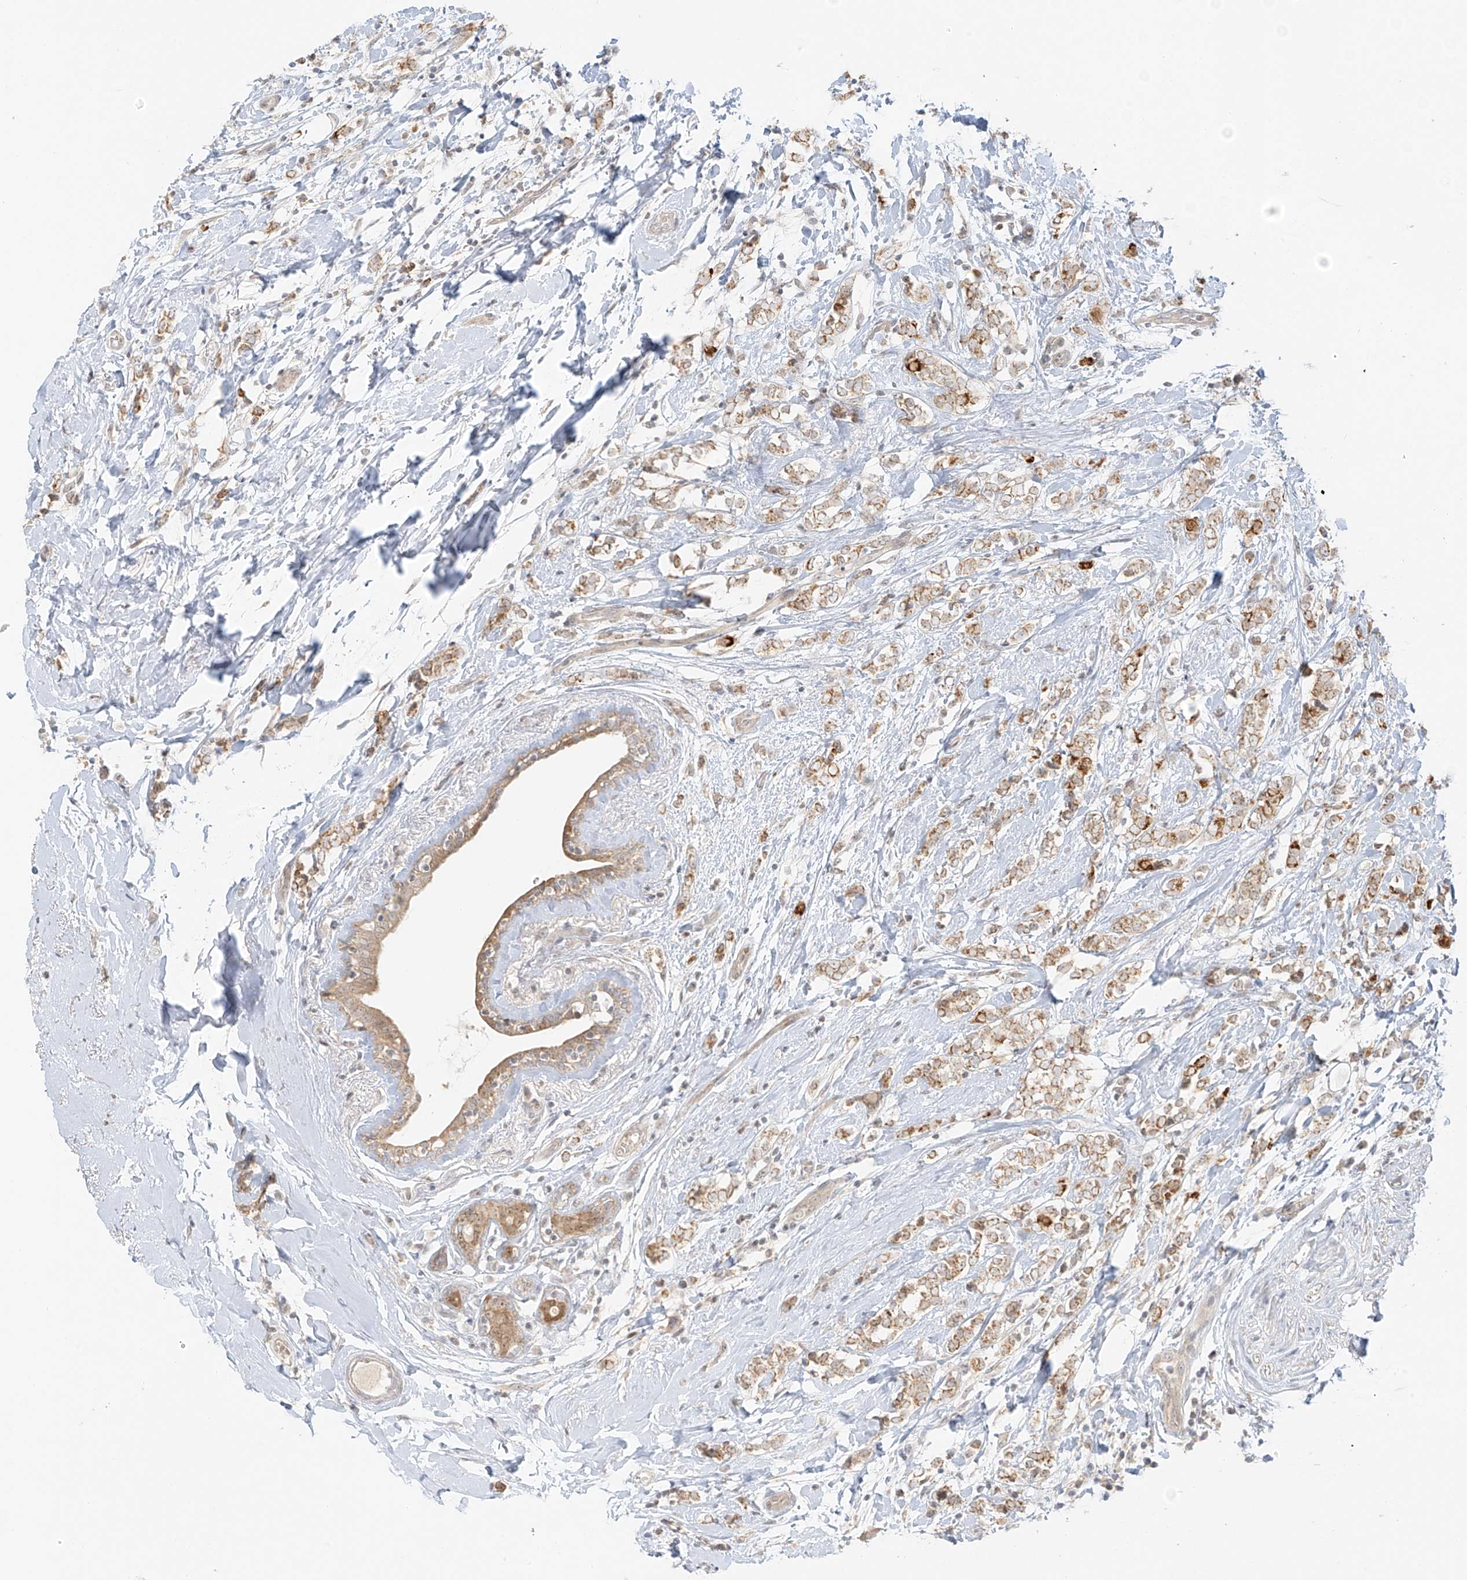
{"staining": {"intensity": "moderate", "quantity": ">75%", "location": "cytoplasmic/membranous"}, "tissue": "breast cancer", "cell_type": "Tumor cells", "image_type": "cancer", "snomed": [{"axis": "morphology", "description": "Normal tissue, NOS"}, {"axis": "morphology", "description": "Lobular carcinoma"}, {"axis": "topography", "description": "Breast"}], "caption": "Protein expression by immunohistochemistry (IHC) demonstrates moderate cytoplasmic/membranous staining in approximately >75% of tumor cells in breast cancer.", "gene": "MIPEP", "patient": {"sex": "female", "age": 47}}